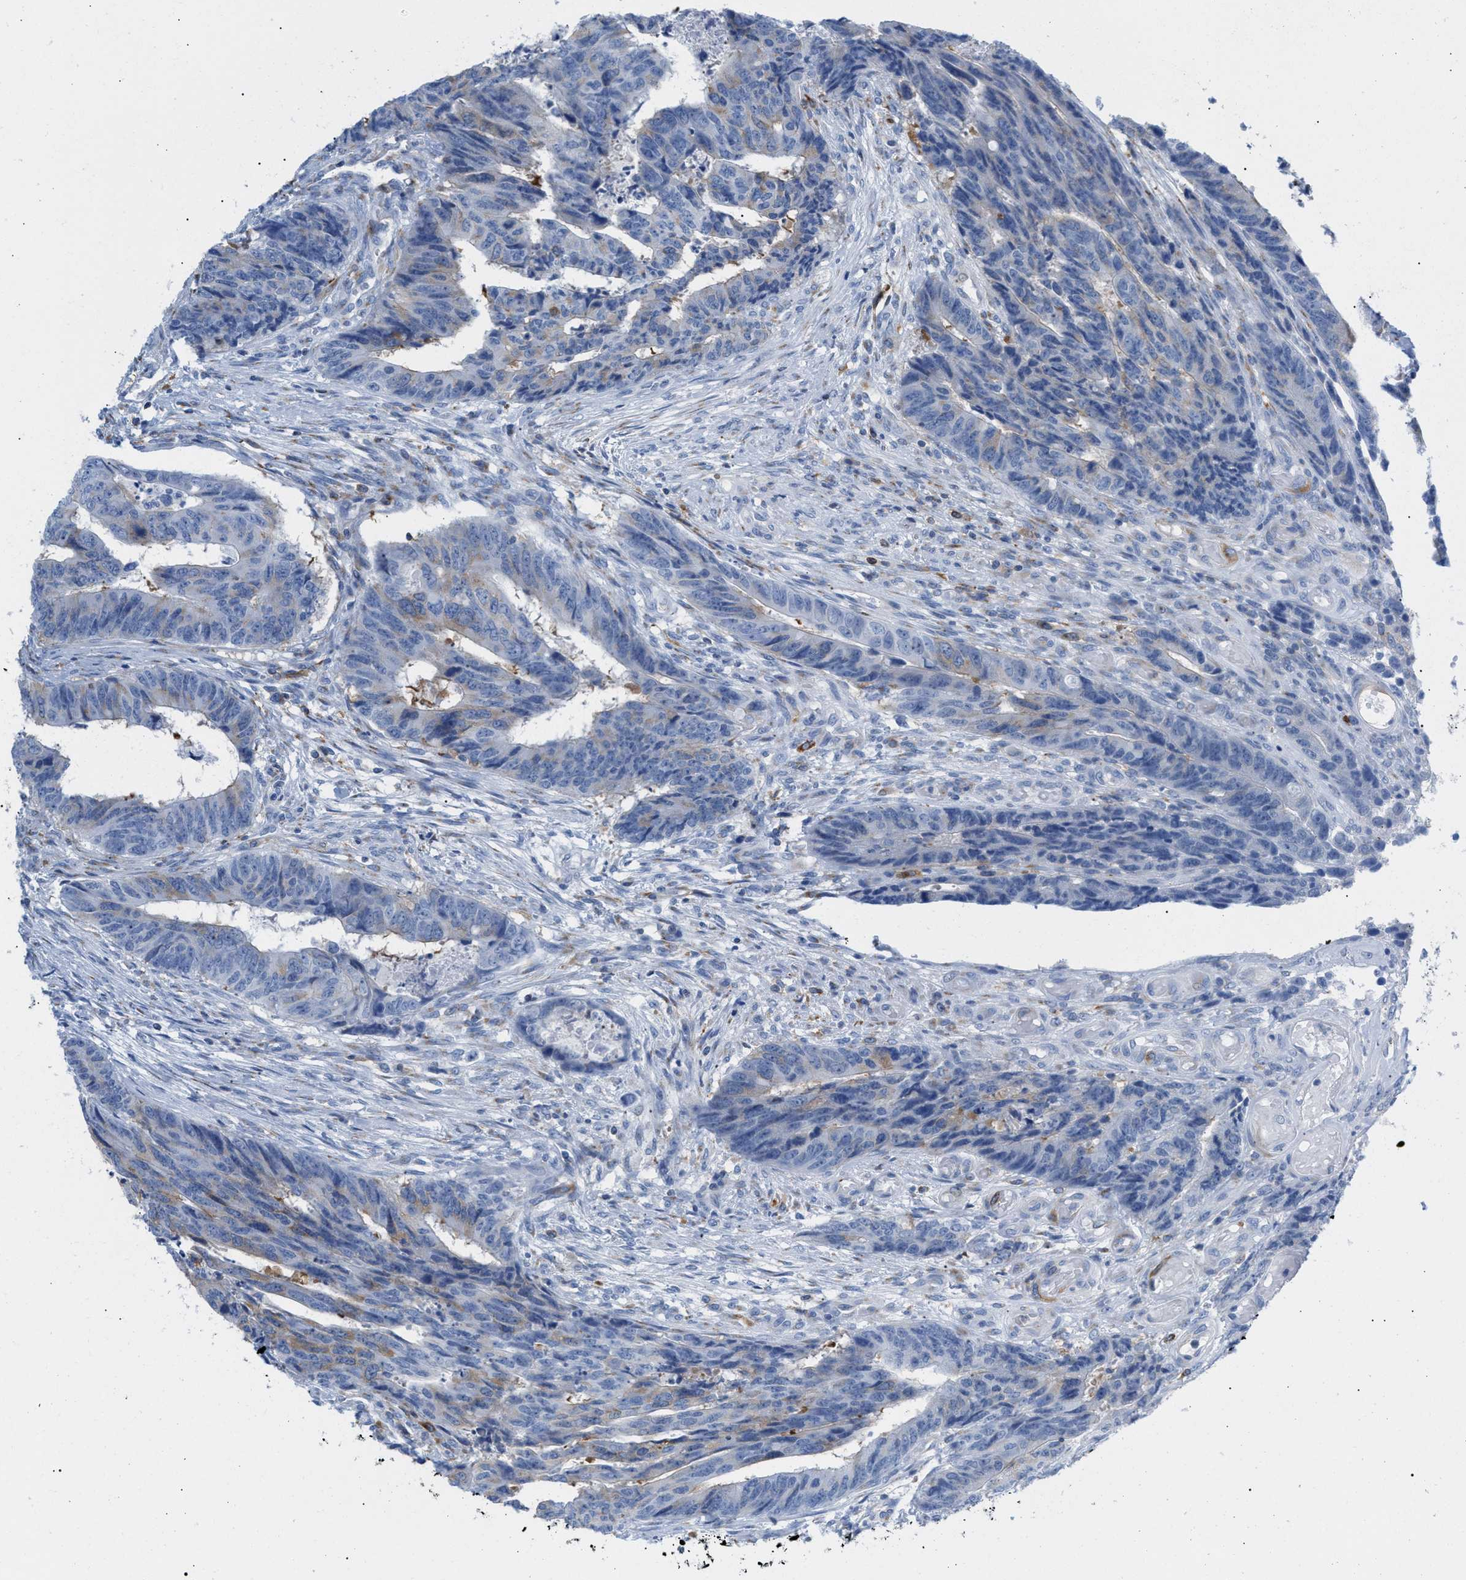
{"staining": {"intensity": "weak", "quantity": "<25%", "location": "cytoplasmic/membranous"}, "tissue": "colorectal cancer", "cell_type": "Tumor cells", "image_type": "cancer", "snomed": [{"axis": "morphology", "description": "Adenocarcinoma, NOS"}, {"axis": "topography", "description": "Rectum"}], "caption": "Immunohistochemical staining of colorectal adenocarcinoma reveals no significant positivity in tumor cells.", "gene": "TACC3", "patient": {"sex": "male", "age": 84}}